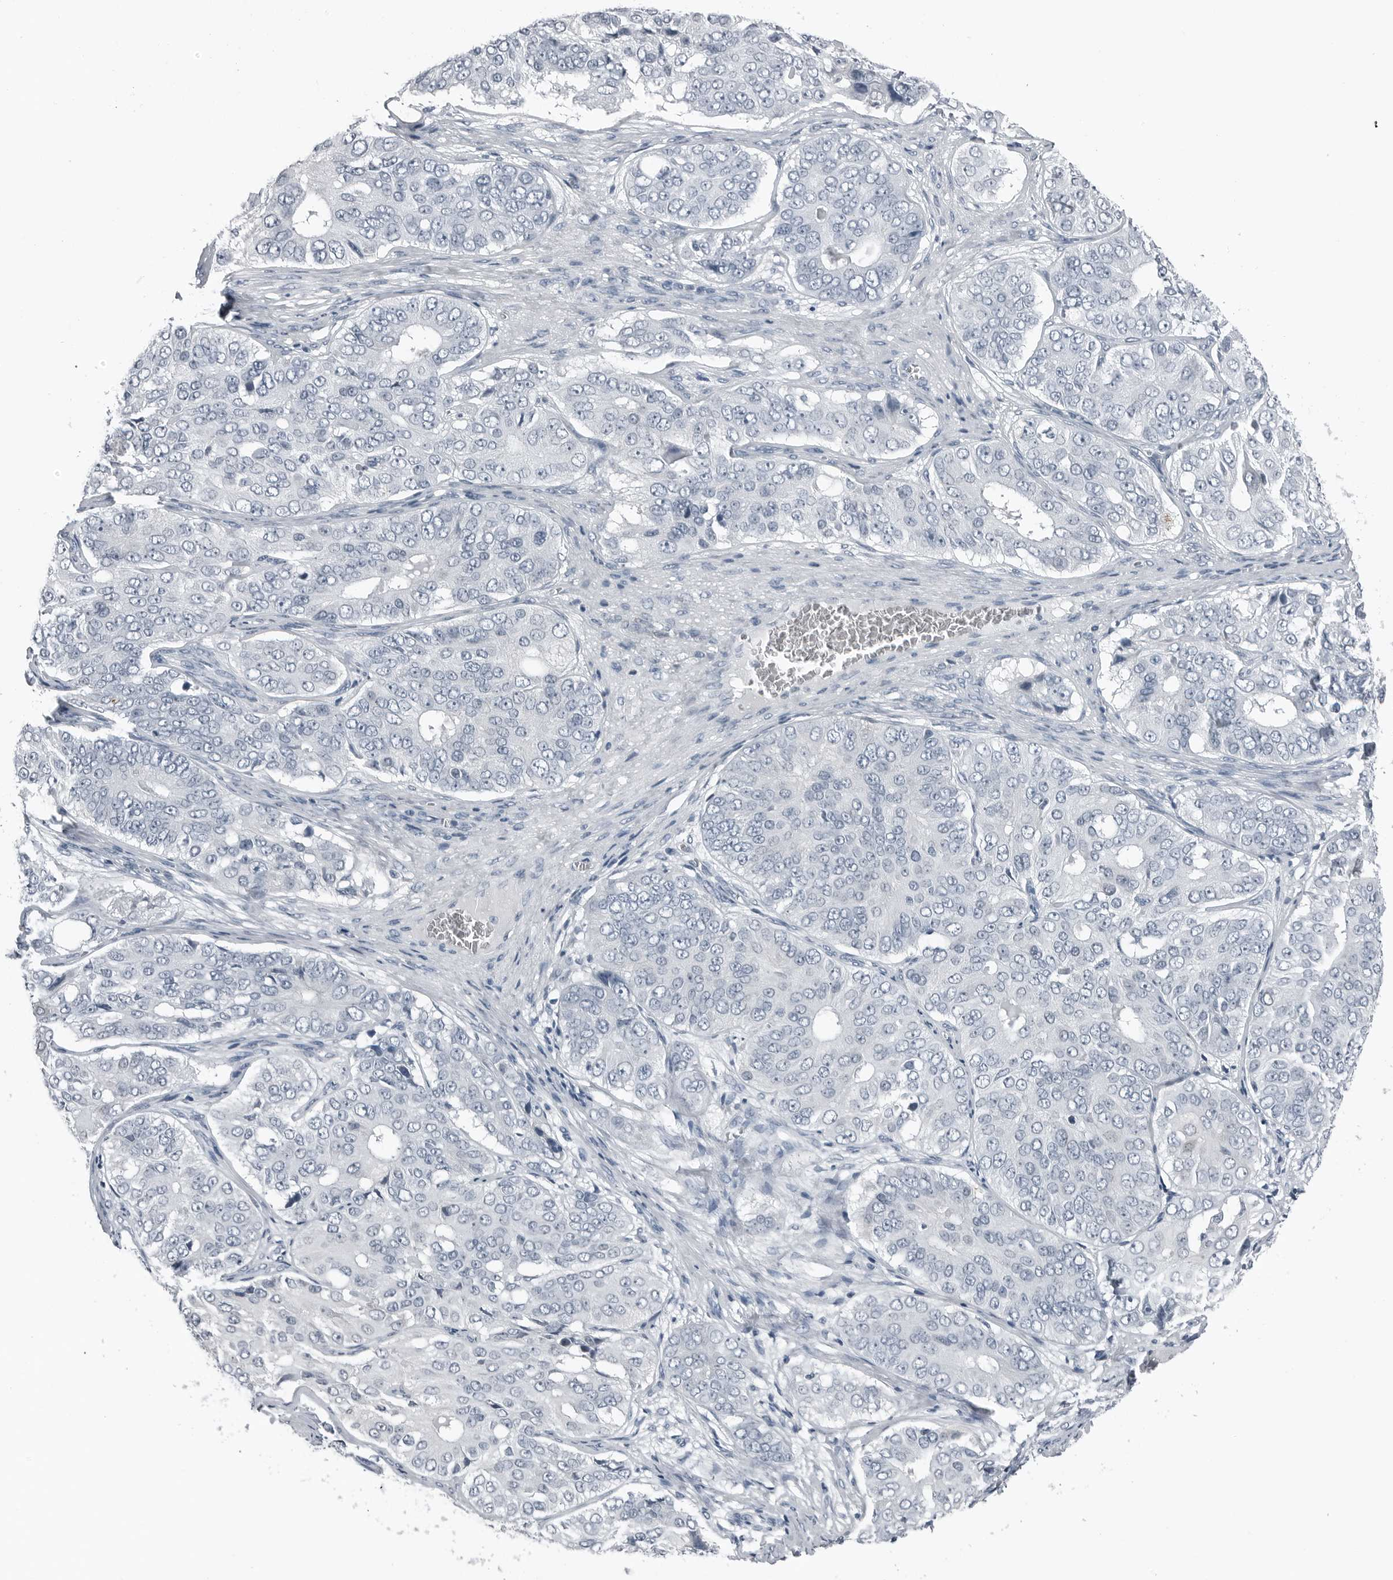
{"staining": {"intensity": "negative", "quantity": "none", "location": "none"}, "tissue": "ovarian cancer", "cell_type": "Tumor cells", "image_type": "cancer", "snomed": [{"axis": "morphology", "description": "Carcinoma, endometroid"}, {"axis": "topography", "description": "Ovary"}], "caption": "High magnification brightfield microscopy of ovarian endometroid carcinoma stained with DAB (brown) and counterstained with hematoxylin (blue): tumor cells show no significant expression.", "gene": "SPINK1", "patient": {"sex": "female", "age": 51}}